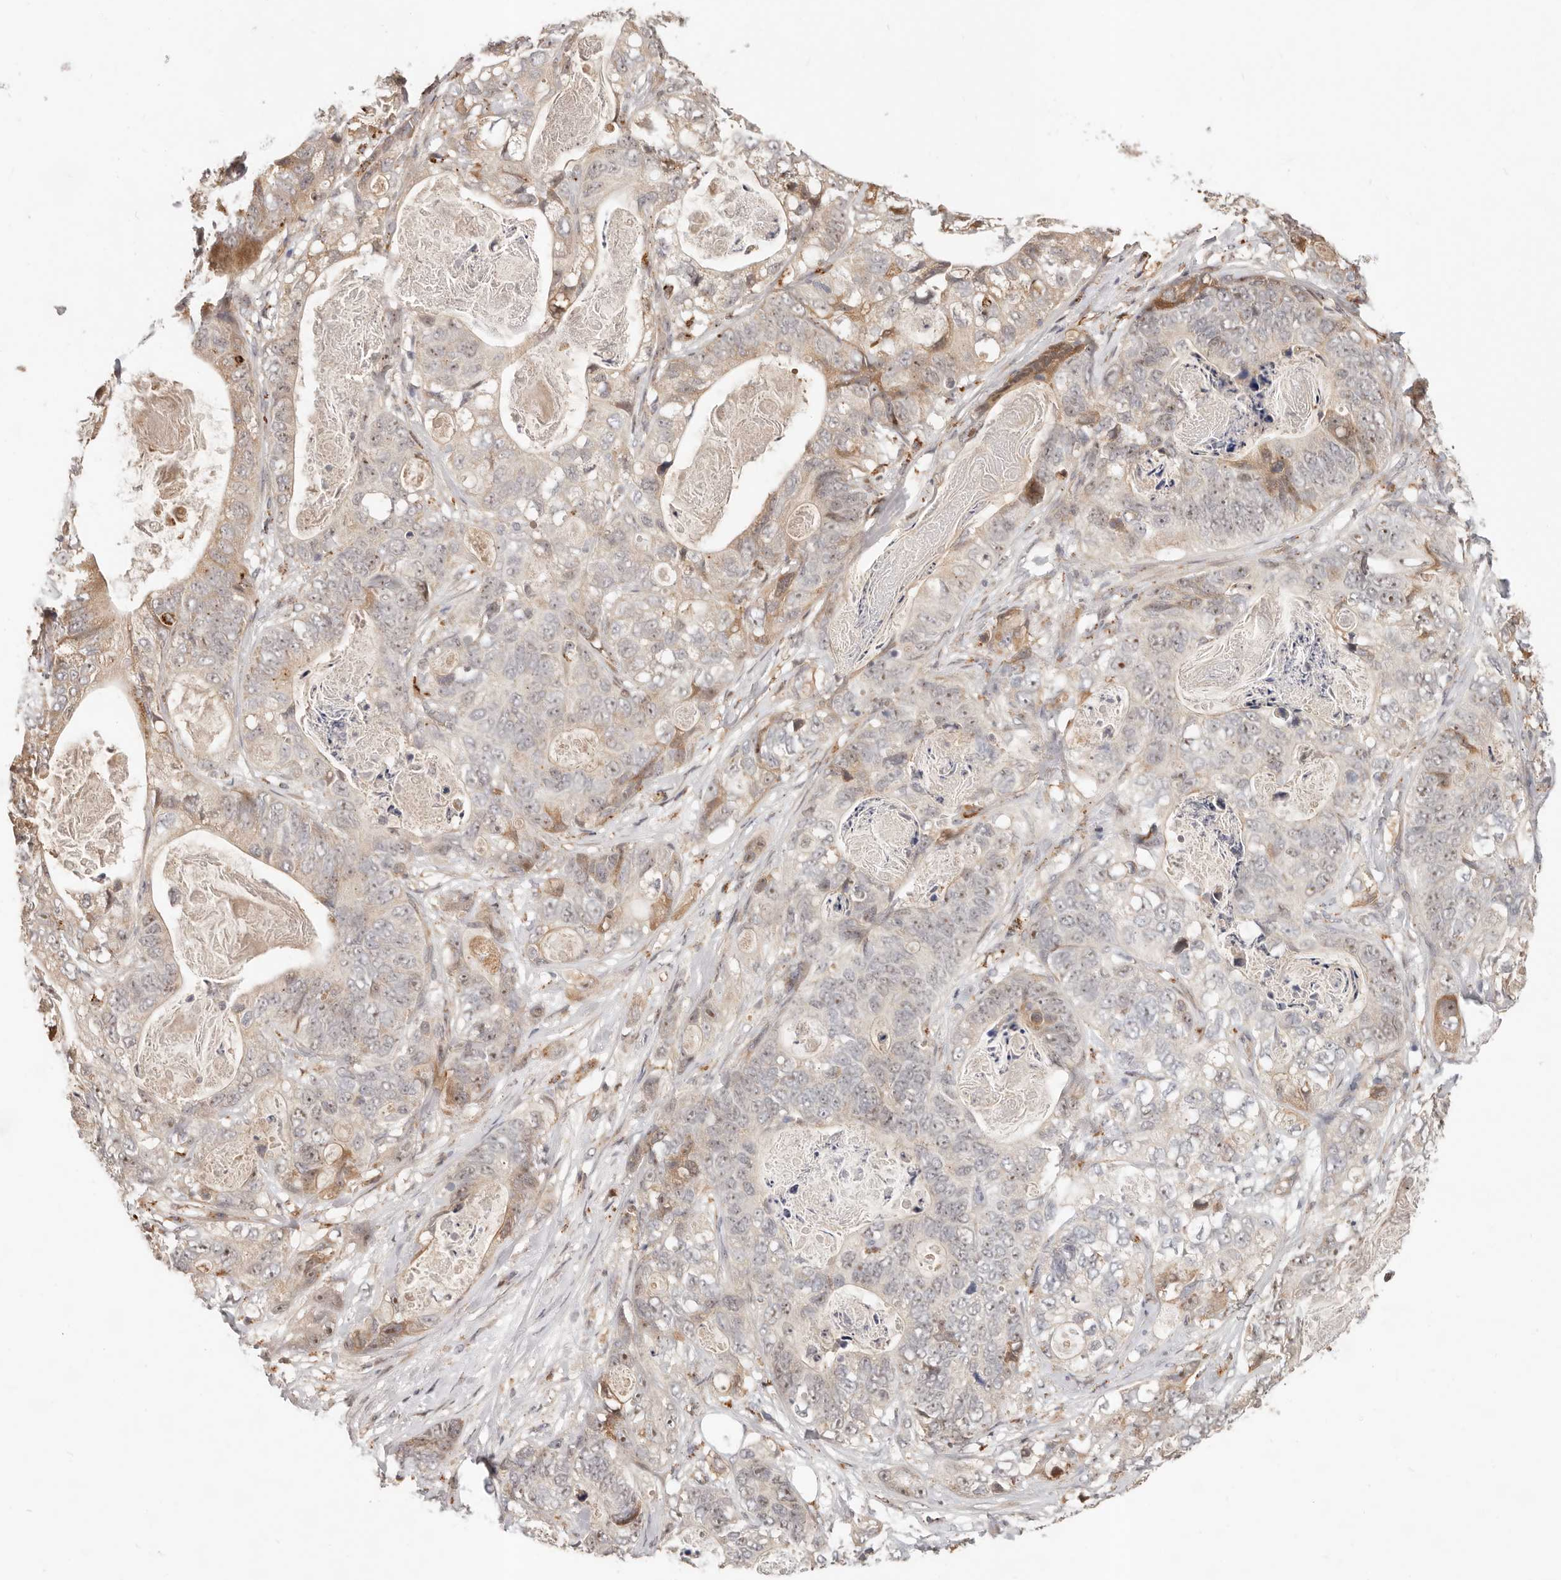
{"staining": {"intensity": "weak", "quantity": "25%-75%", "location": "cytoplasmic/membranous,nuclear"}, "tissue": "stomach cancer", "cell_type": "Tumor cells", "image_type": "cancer", "snomed": [{"axis": "morphology", "description": "Normal tissue, NOS"}, {"axis": "morphology", "description": "Adenocarcinoma, NOS"}, {"axis": "topography", "description": "Stomach"}], "caption": "Protein expression analysis of human stomach cancer (adenocarcinoma) reveals weak cytoplasmic/membranous and nuclear positivity in approximately 25%-75% of tumor cells.", "gene": "ZRANB1", "patient": {"sex": "female", "age": 89}}